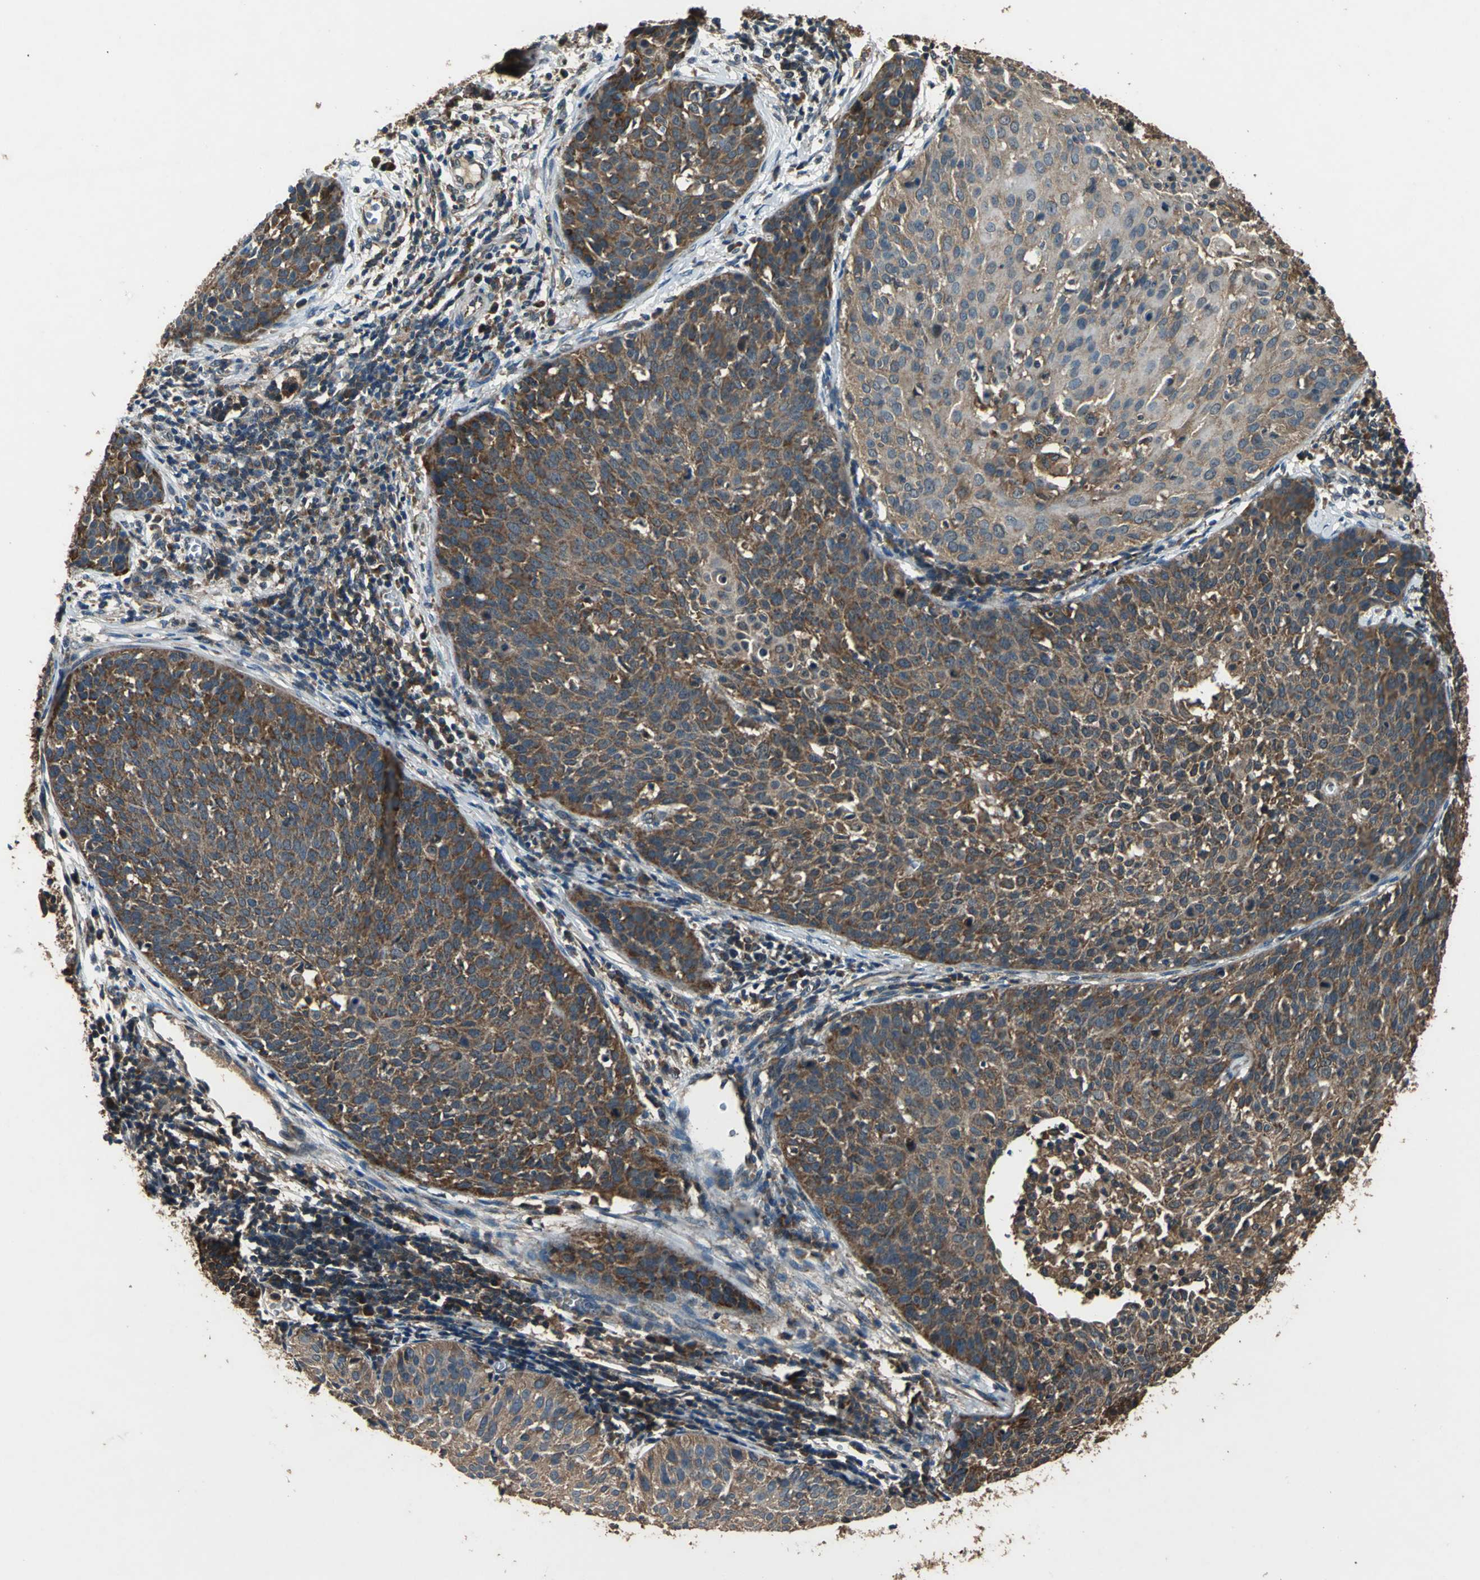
{"staining": {"intensity": "strong", "quantity": ">75%", "location": "cytoplasmic/membranous"}, "tissue": "cervical cancer", "cell_type": "Tumor cells", "image_type": "cancer", "snomed": [{"axis": "morphology", "description": "Squamous cell carcinoma, NOS"}, {"axis": "topography", "description": "Cervix"}], "caption": "The micrograph displays immunohistochemical staining of squamous cell carcinoma (cervical). There is strong cytoplasmic/membranous positivity is seen in about >75% of tumor cells. (IHC, brightfield microscopy, high magnification).", "gene": "ZNF608", "patient": {"sex": "female", "age": 38}}